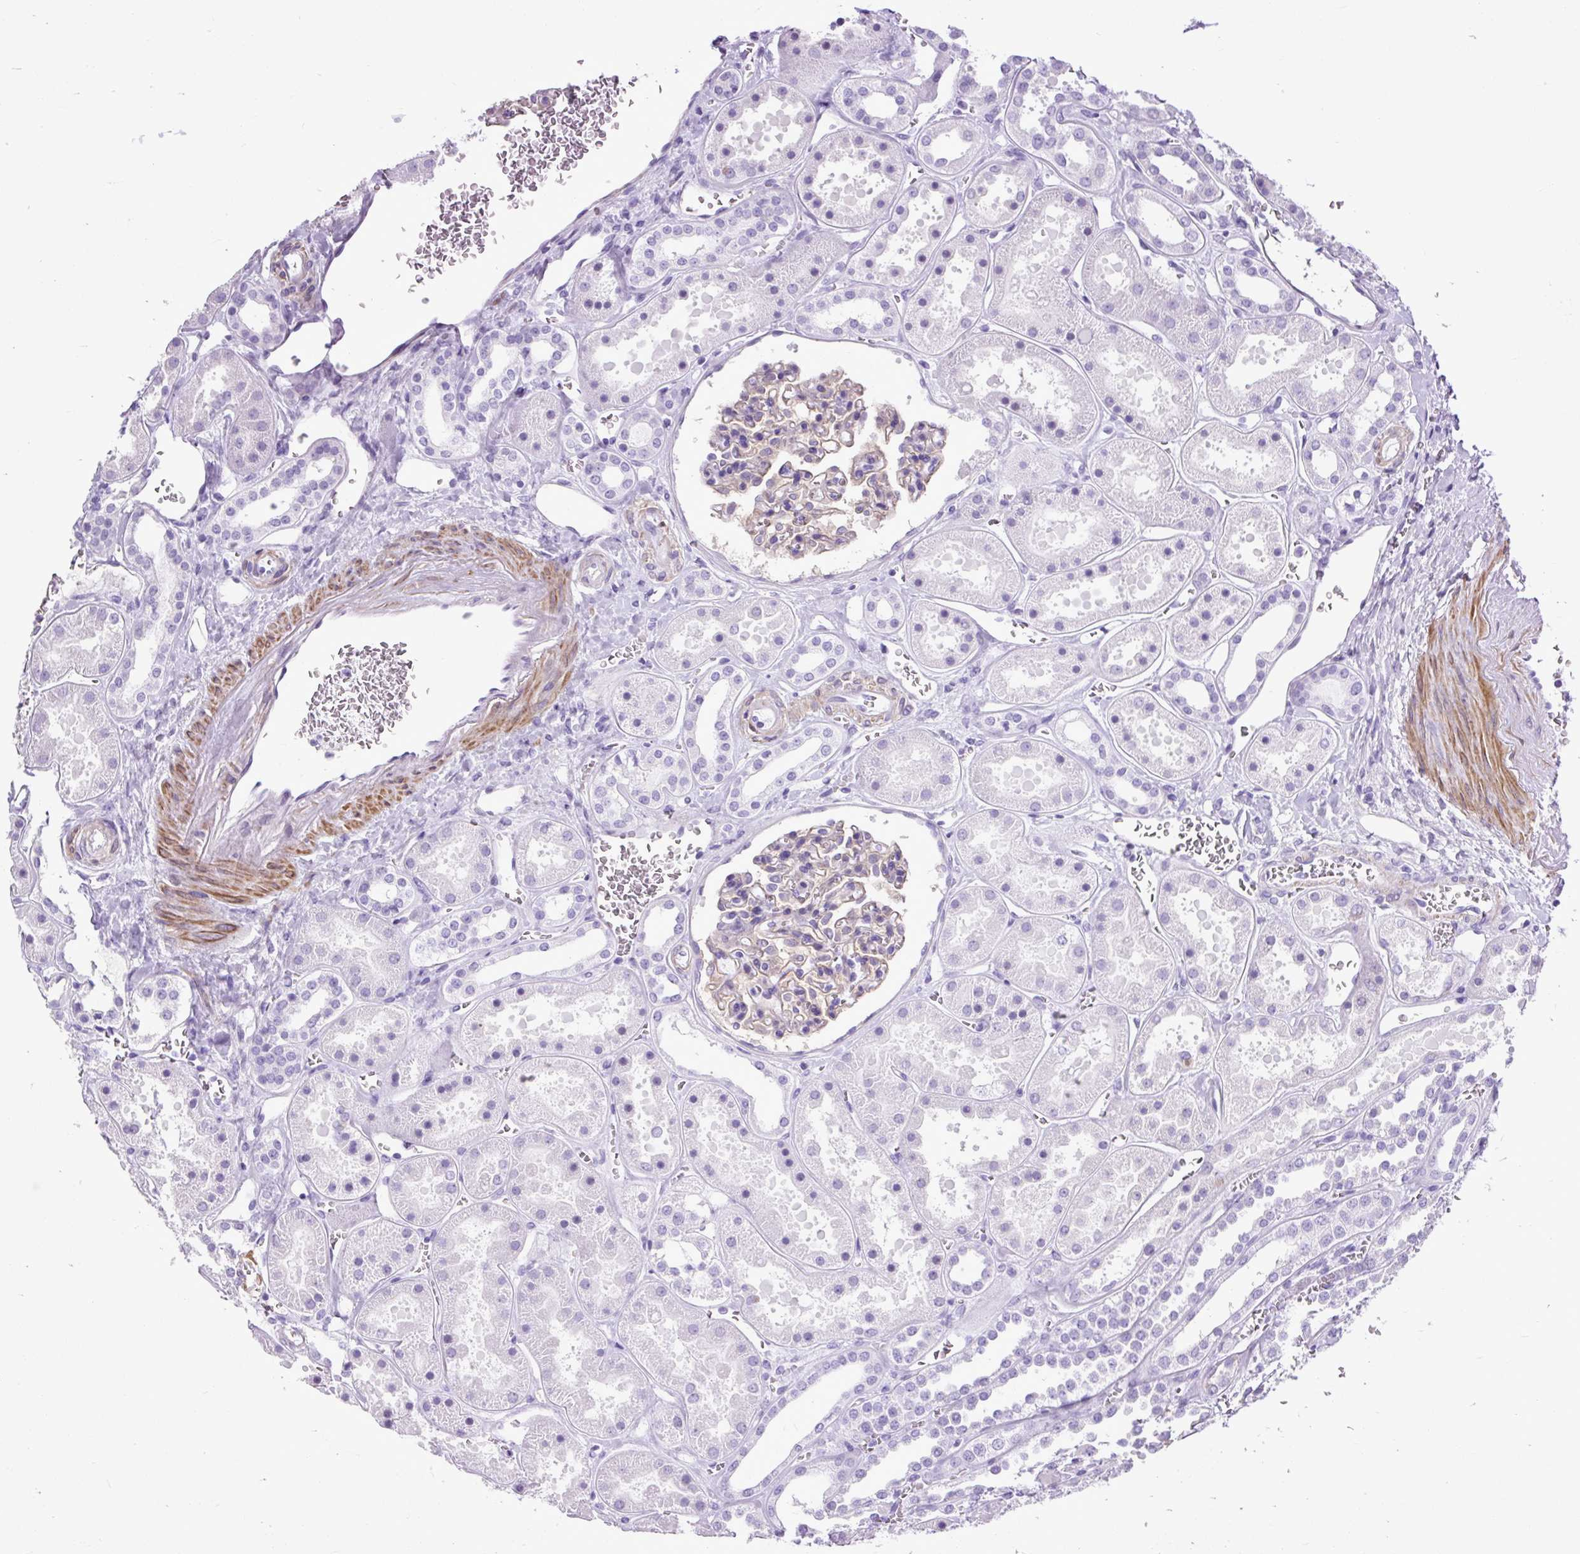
{"staining": {"intensity": "negative", "quantity": "none", "location": "none"}, "tissue": "kidney", "cell_type": "Cells in glomeruli", "image_type": "normal", "snomed": [{"axis": "morphology", "description": "Normal tissue, NOS"}, {"axis": "topography", "description": "Kidney"}], "caption": "Human kidney stained for a protein using immunohistochemistry (IHC) exhibits no expression in cells in glomeruli.", "gene": "DPP6", "patient": {"sex": "female", "age": 41}}